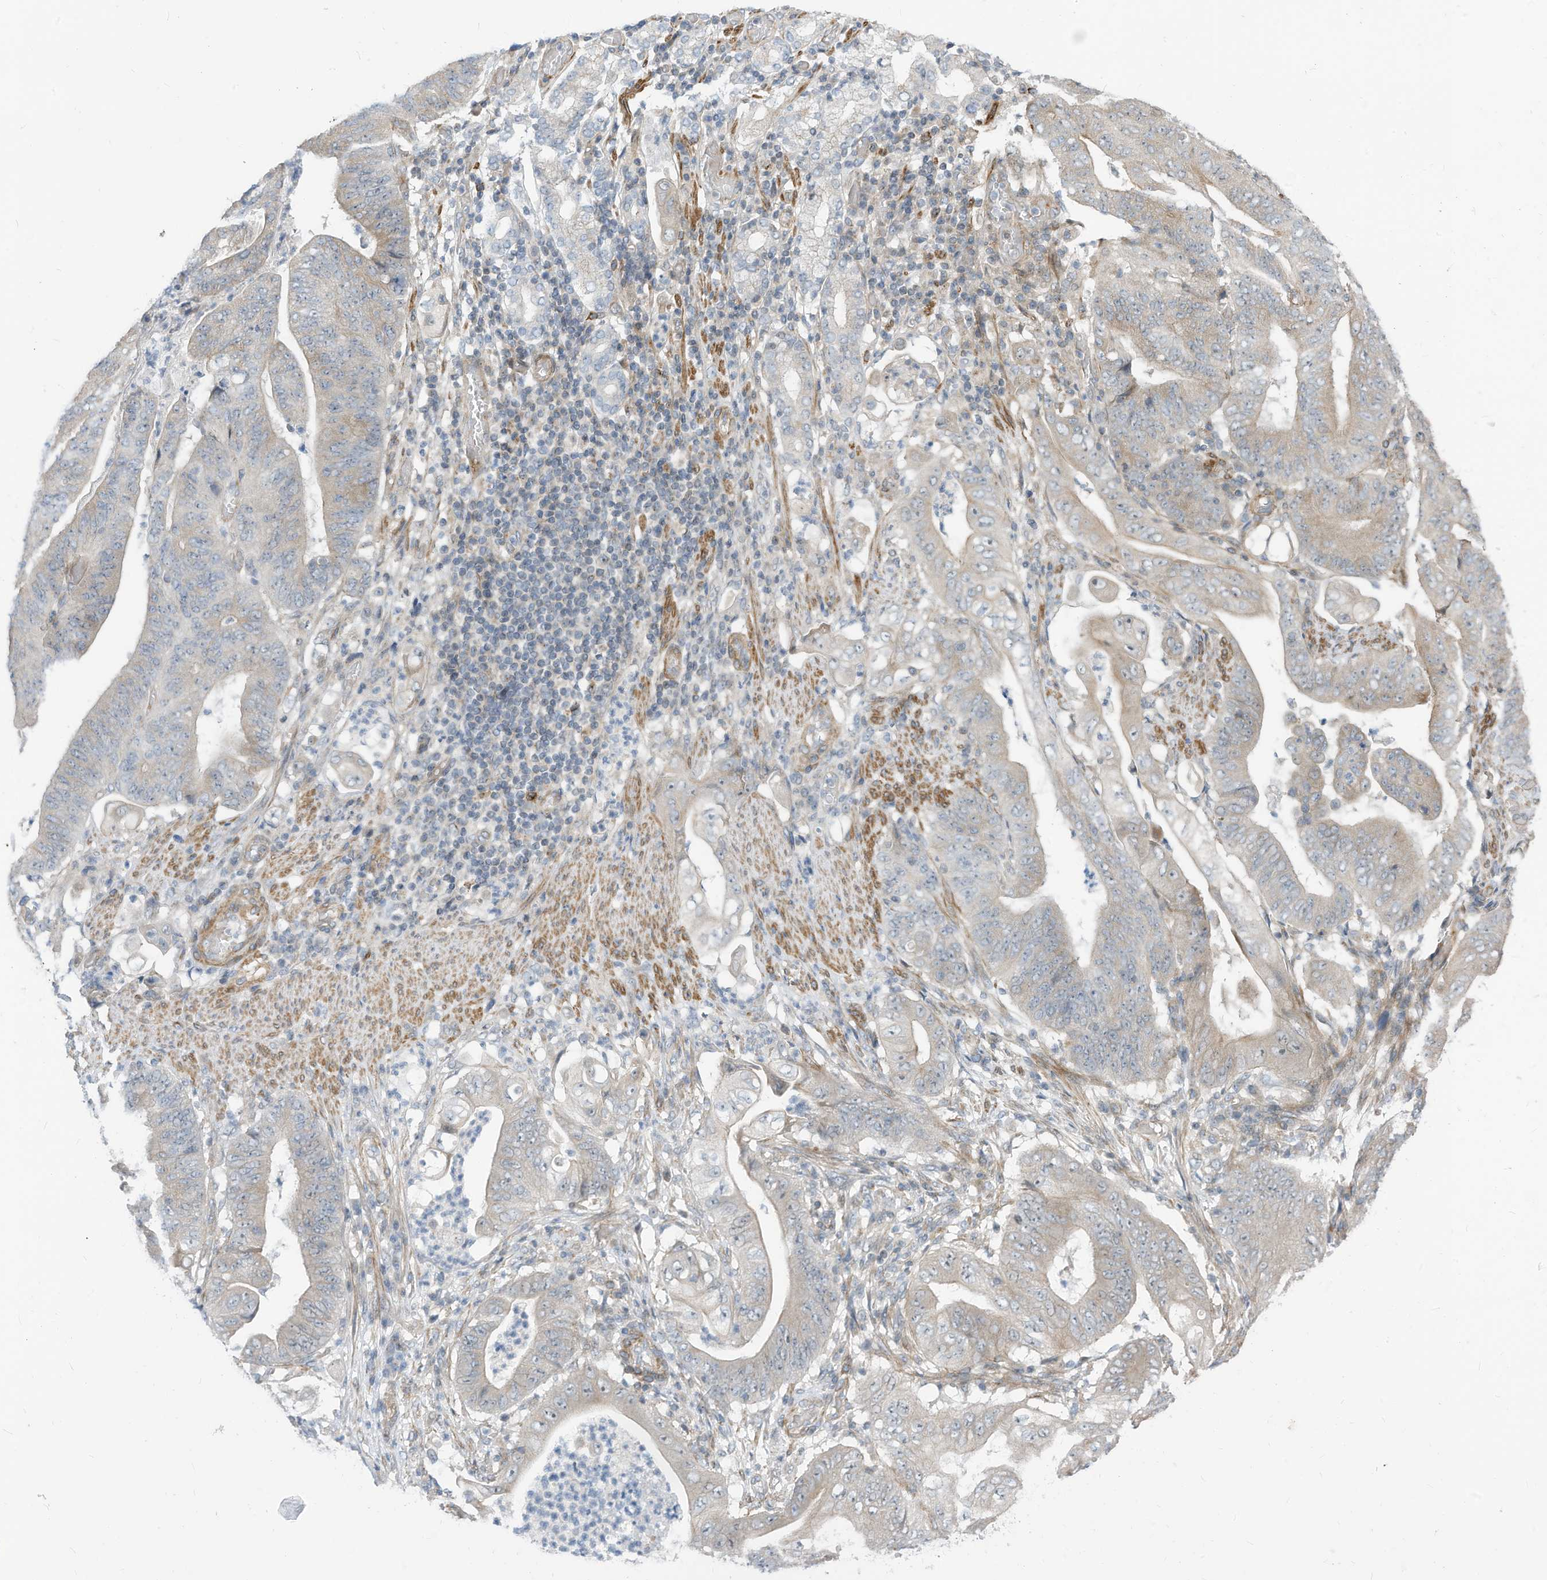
{"staining": {"intensity": "negative", "quantity": "none", "location": "none"}, "tissue": "stomach cancer", "cell_type": "Tumor cells", "image_type": "cancer", "snomed": [{"axis": "morphology", "description": "Adenocarcinoma, NOS"}, {"axis": "topography", "description": "Stomach"}], "caption": "Tumor cells are negative for protein expression in human stomach cancer.", "gene": "GPATCH3", "patient": {"sex": "female", "age": 73}}